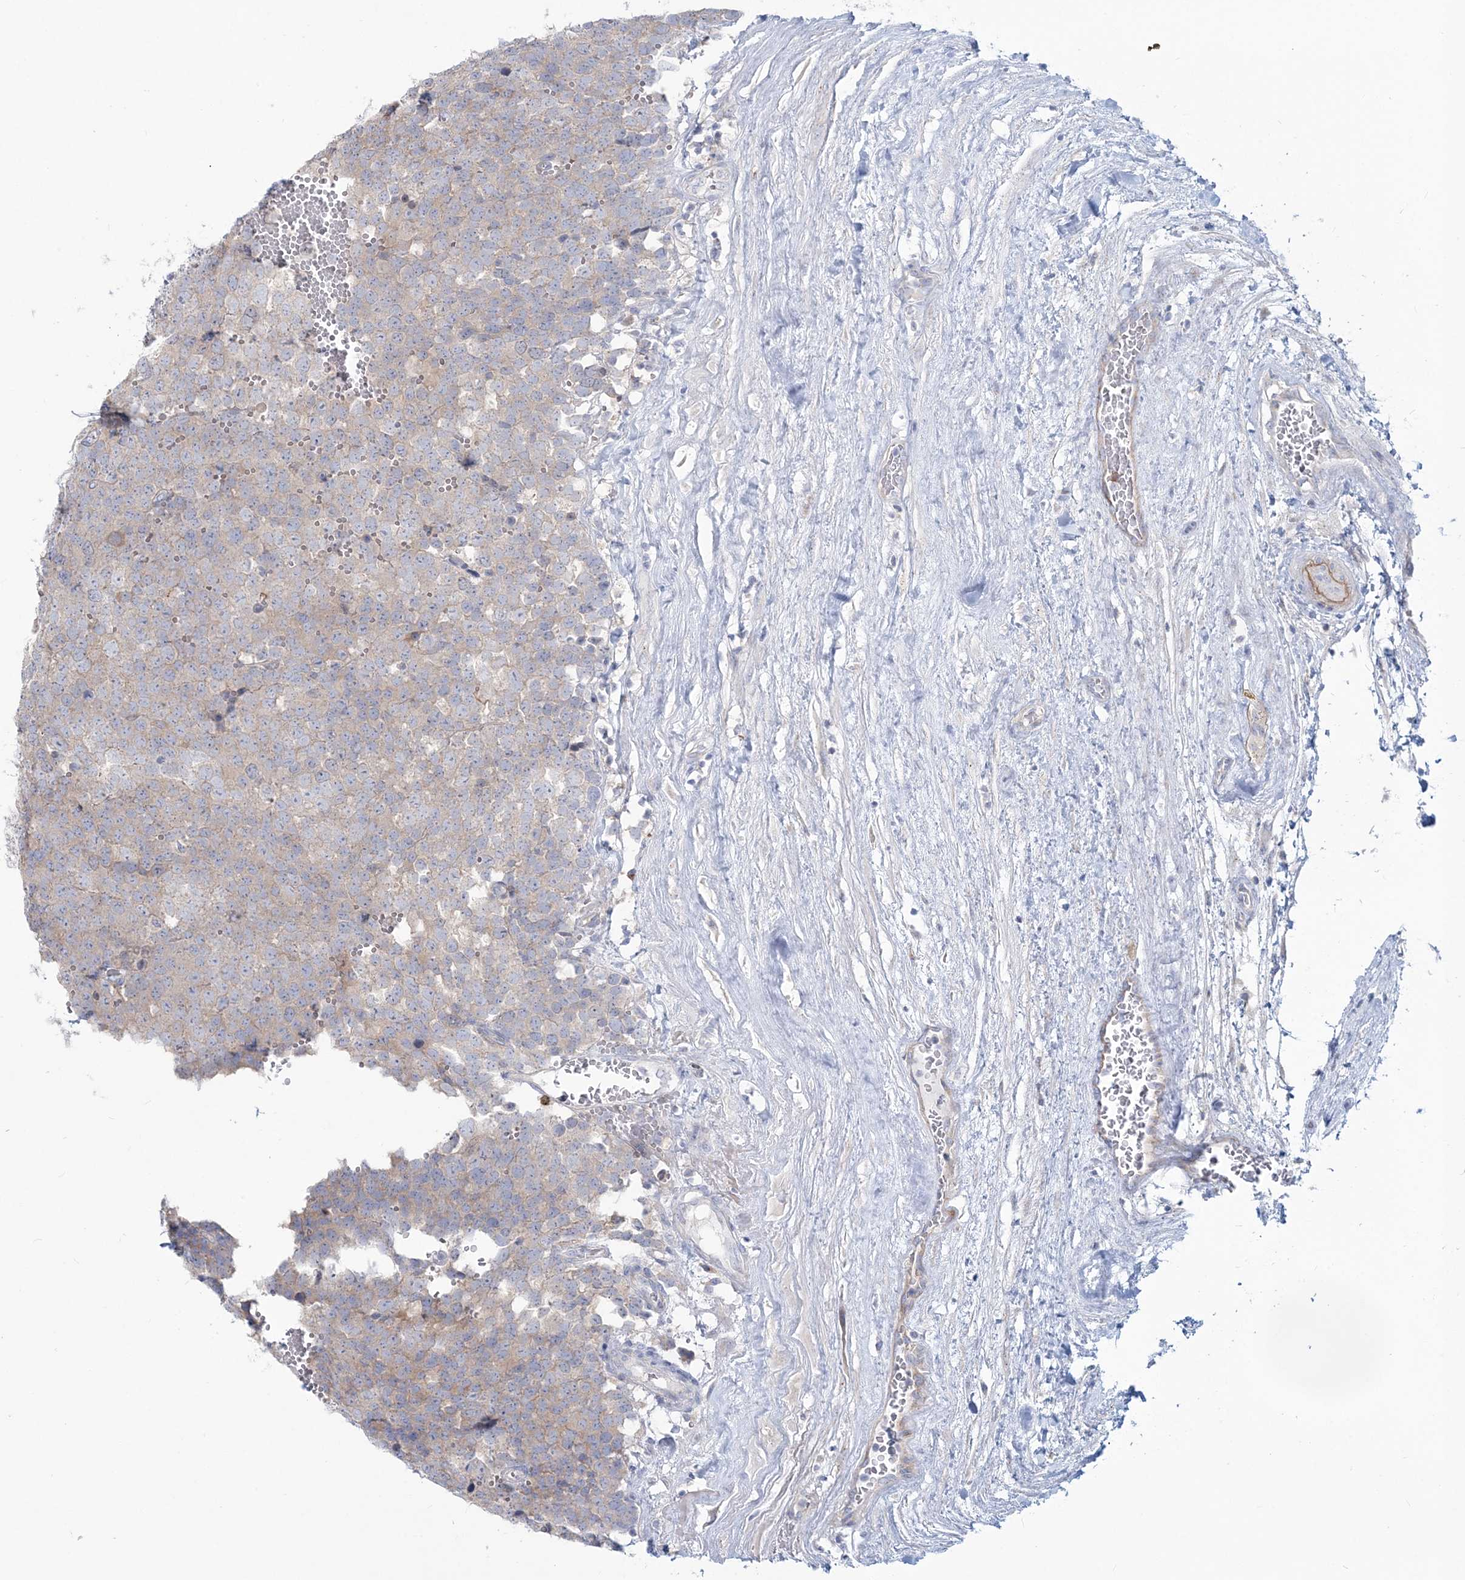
{"staining": {"intensity": "weak", "quantity": "<25%", "location": "cytoplasmic/membranous"}, "tissue": "testis cancer", "cell_type": "Tumor cells", "image_type": "cancer", "snomed": [{"axis": "morphology", "description": "Seminoma, NOS"}, {"axis": "topography", "description": "Testis"}], "caption": "Image shows no significant protein expression in tumor cells of seminoma (testis).", "gene": "ADGB", "patient": {"sex": "male", "age": 71}}